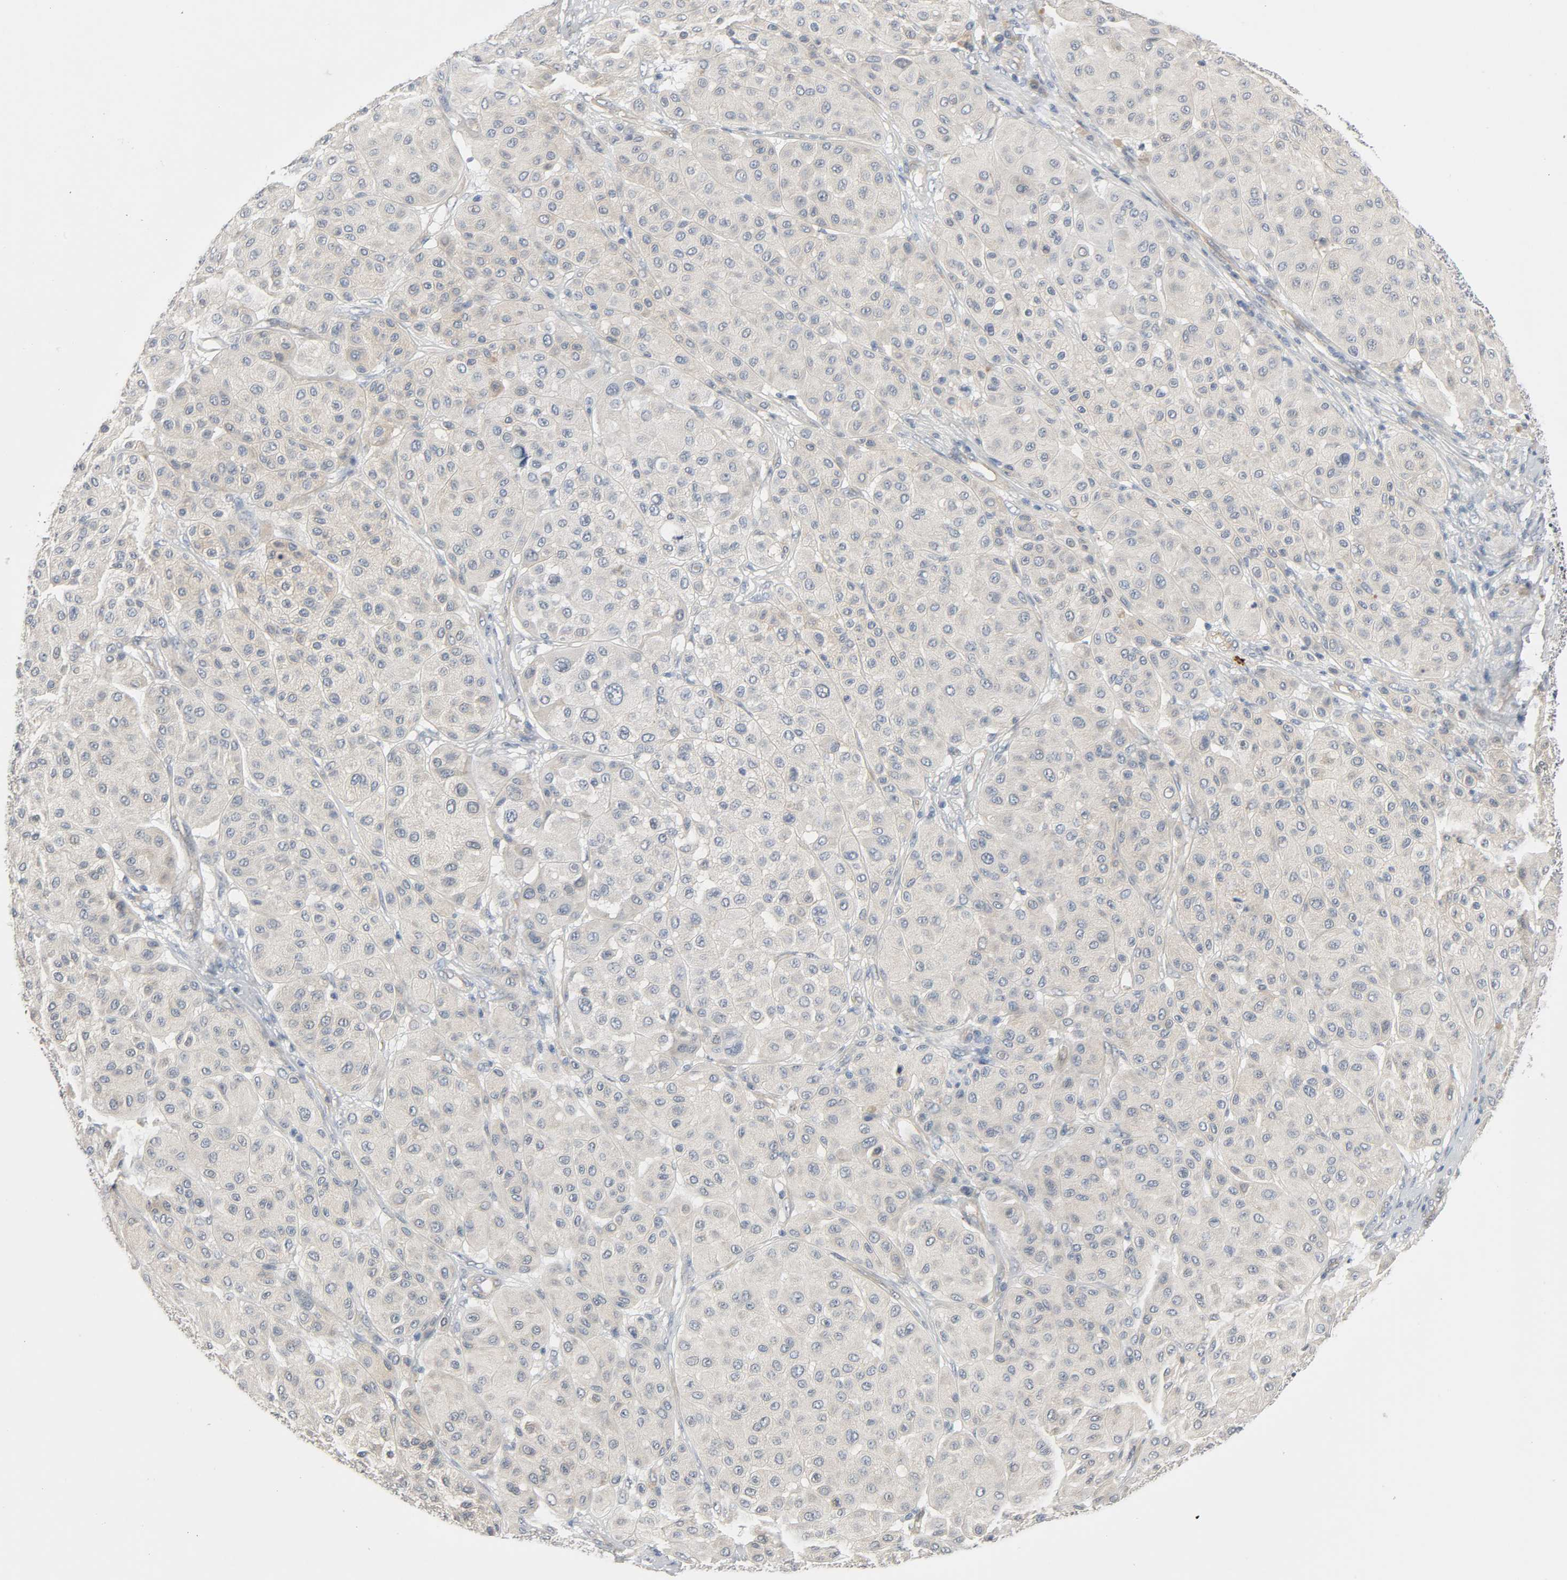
{"staining": {"intensity": "negative", "quantity": "none", "location": "none"}, "tissue": "melanoma", "cell_type": "Tumor cells", "image_type": "cancer", "snomed": [{"axis": "morphology", "description": "Normal tissue, NOS"}, {"axis": "morphology", "description": "Malignant melanoma, Metastatic site"}, {"axis": "topography", "description": "Skin"}], "caption": "The immunohistochemistry histopathology image has no significant expression in tumor cells of malignant melanoma (metastatic site) tissue.", "gene": "LIMCH1", "patient": {"sex": "male", "age": 41}}